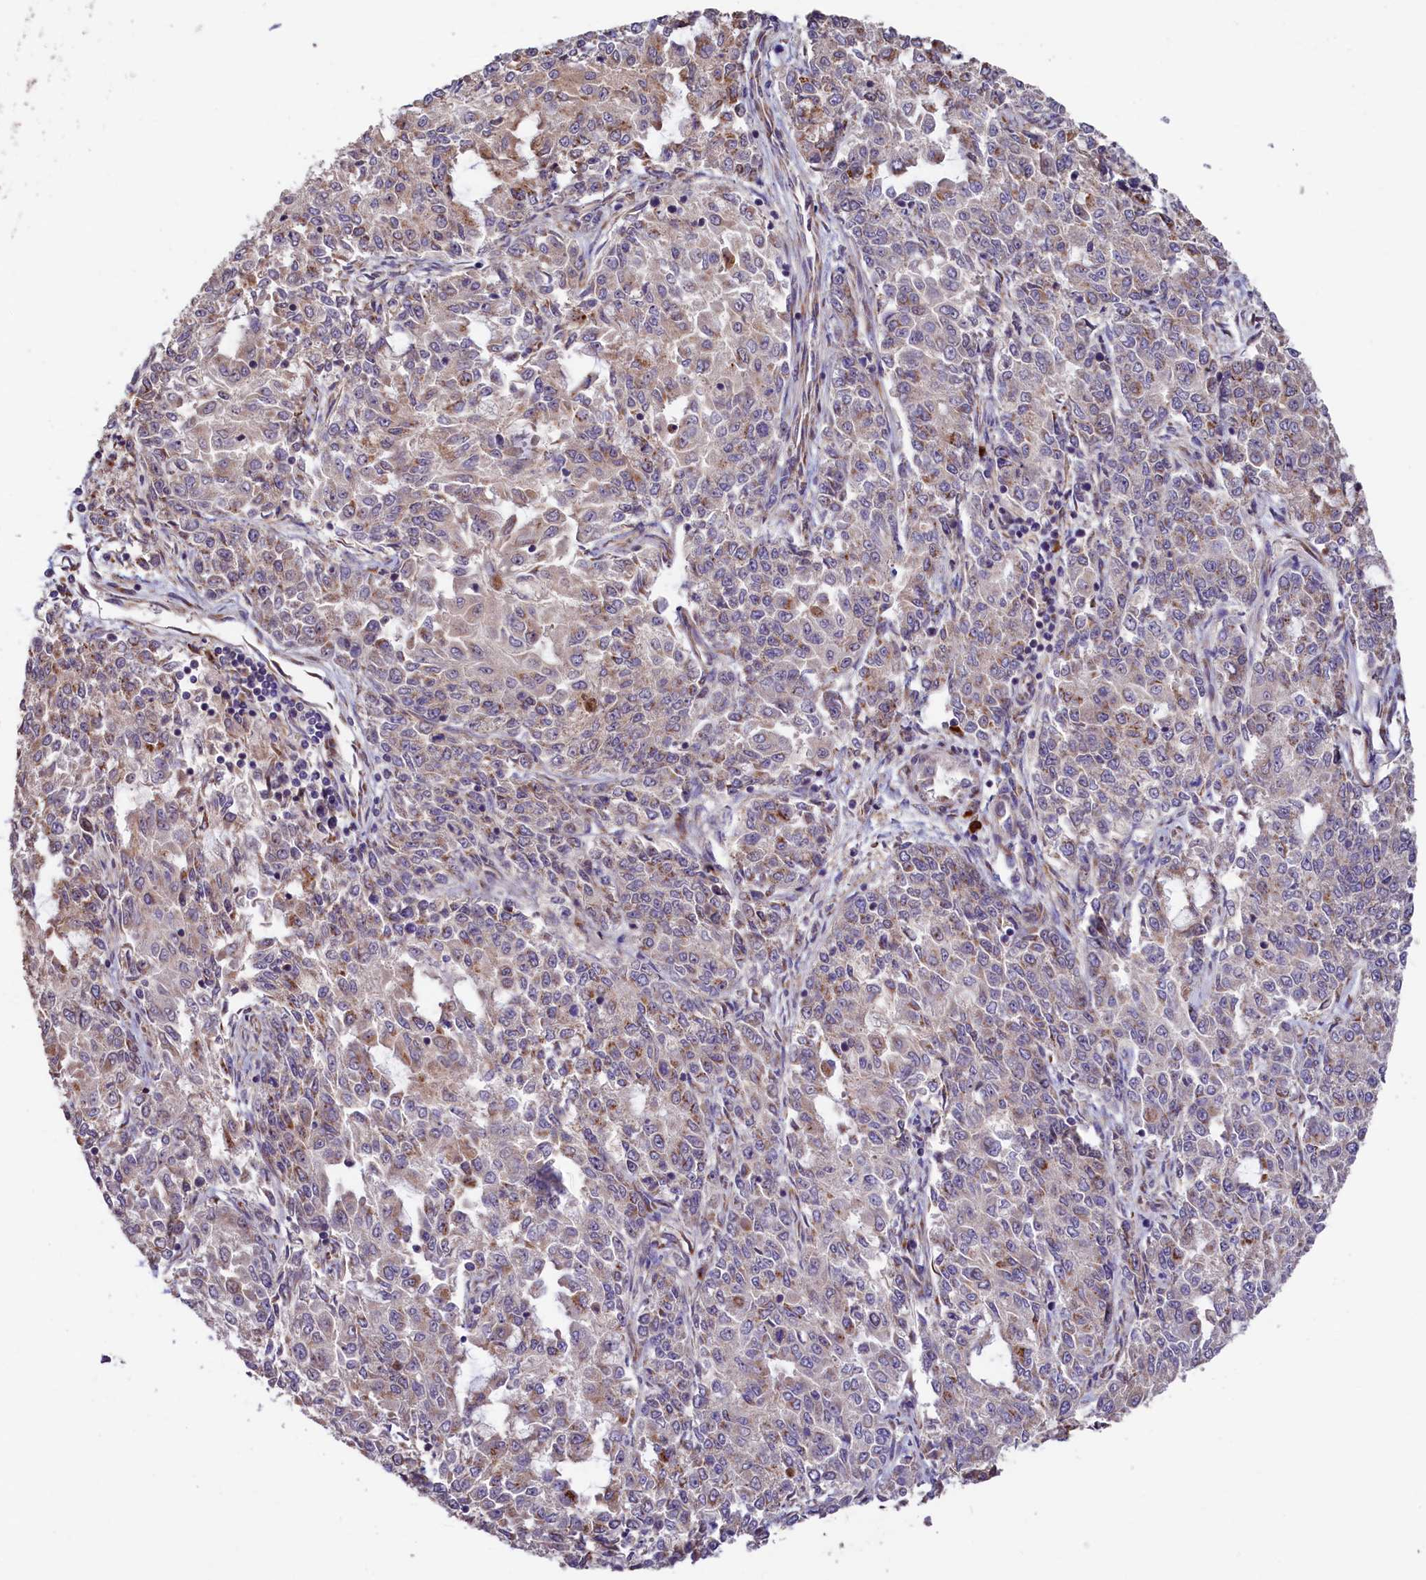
{"staining": {"intensity": "moderate", "quantity": "<25%", "location": "cytoplasmic/membranous"}, "tissue": "endometrial cancer", "cell_type": "Tumor cells", "image_type": "cancer", "snomed": [{"axis": "morphology", "description": "Adenocarcinoma, NOS"}, {"axis": "topography", "description": "Endometrium"}], "caption": "Immunohistochemical staining of human endometrial adenocarcinoma demonstrates moderate cytoplasmic/membranous protein staining in approximately <25% of tumor cells.", "gene": "C5orf15", "patient": {"sex": "female", "age": 50}}